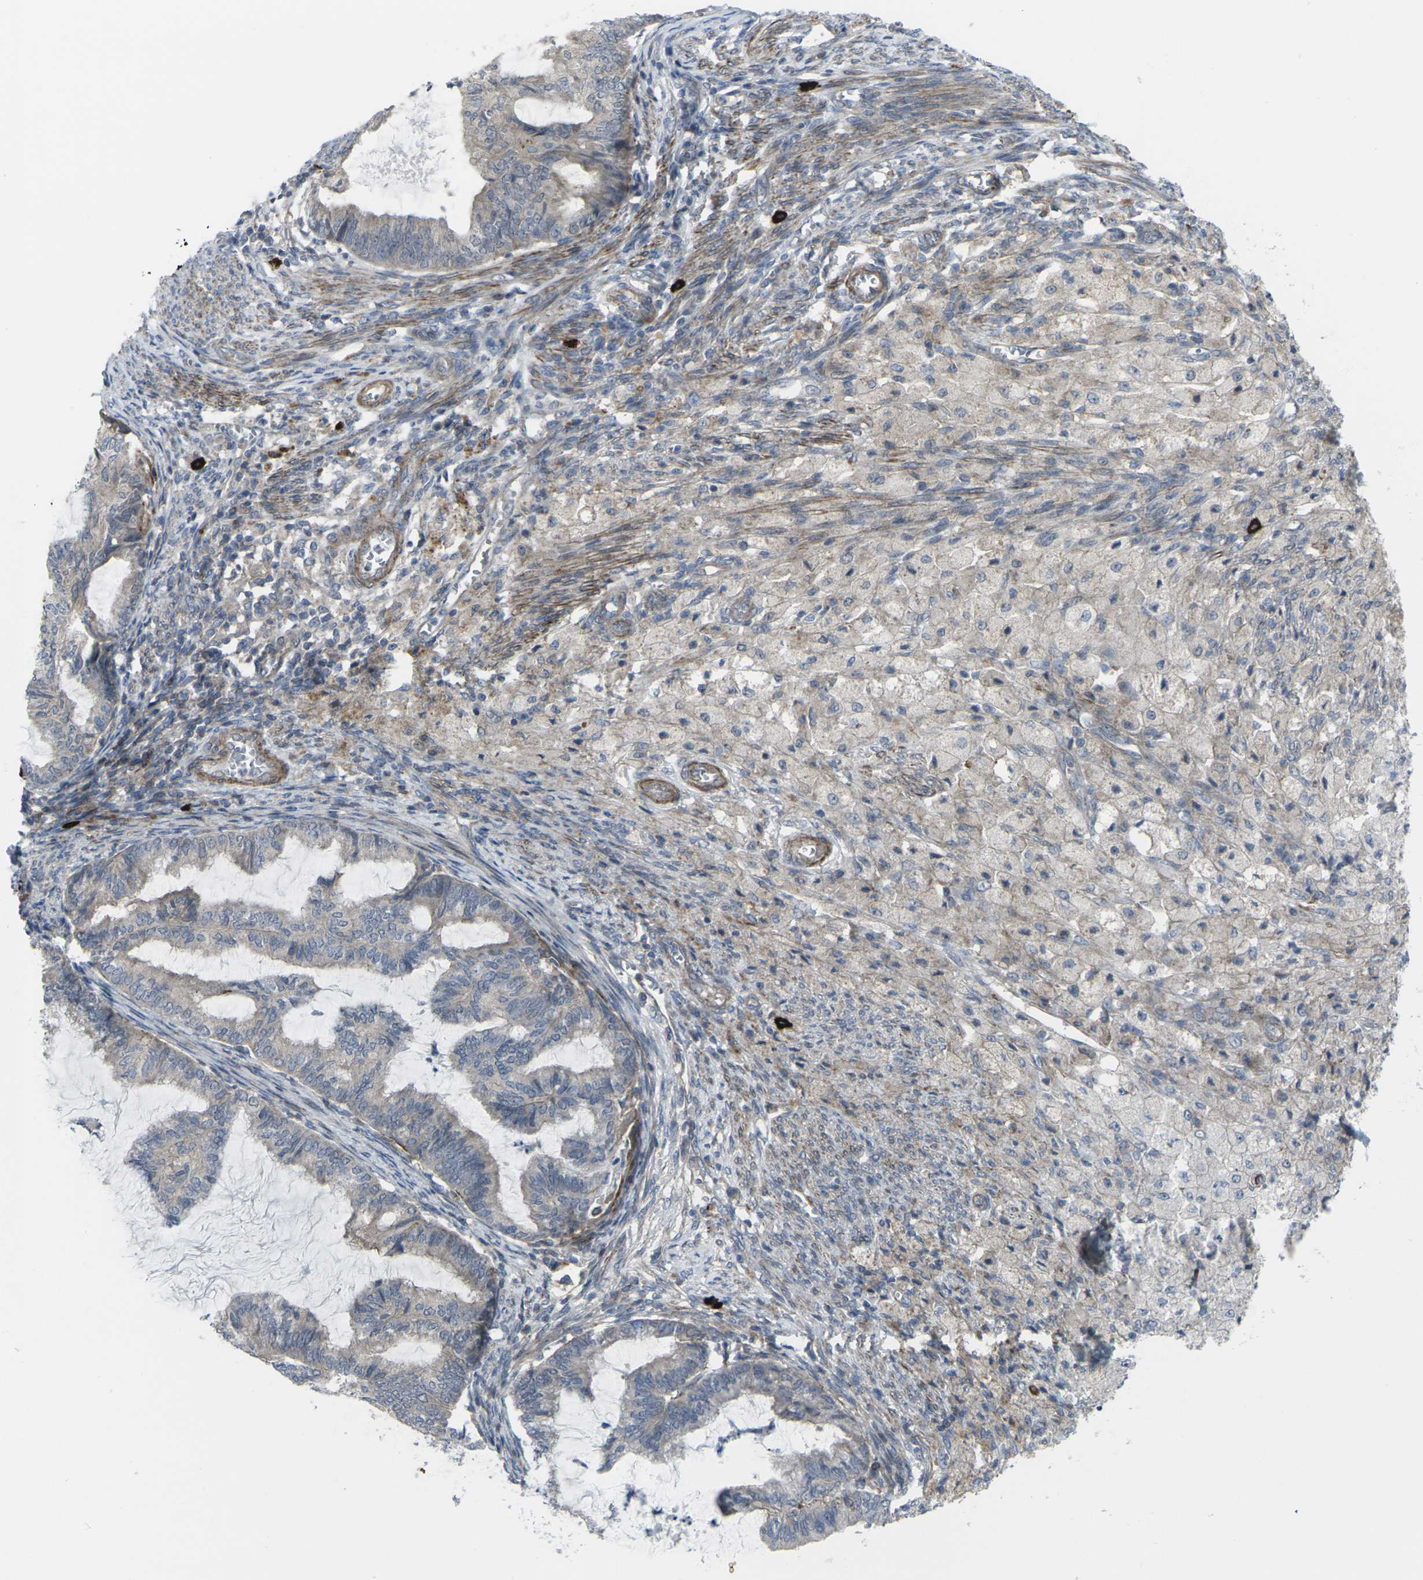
{"staining": {"intensity": "weak", "quantity": ">75%", "location": "cytoplasmic/membranous"}, "tissue": "cervical cancer", "cell_type": "Tumor cells", "image_type": "cancer", "snomed": [{"axis": "morphology", "description": "Normal tissue, NOS"}, {"axis": "morphology", "description": "Adenocarcinoma, NOS"}, {"axis": "topography", "description": "Cervix"}, {"axis": "topography", "description": "Endometrium"}], "caption": "This image displays IHC staining of cervical cancer (adenocarcinoma), with low weak cytoplasmic/membranous positivity in about >75% of tumor cells.", "gene": "CCR10", "patient": {"sex": "female", "age": 86}}